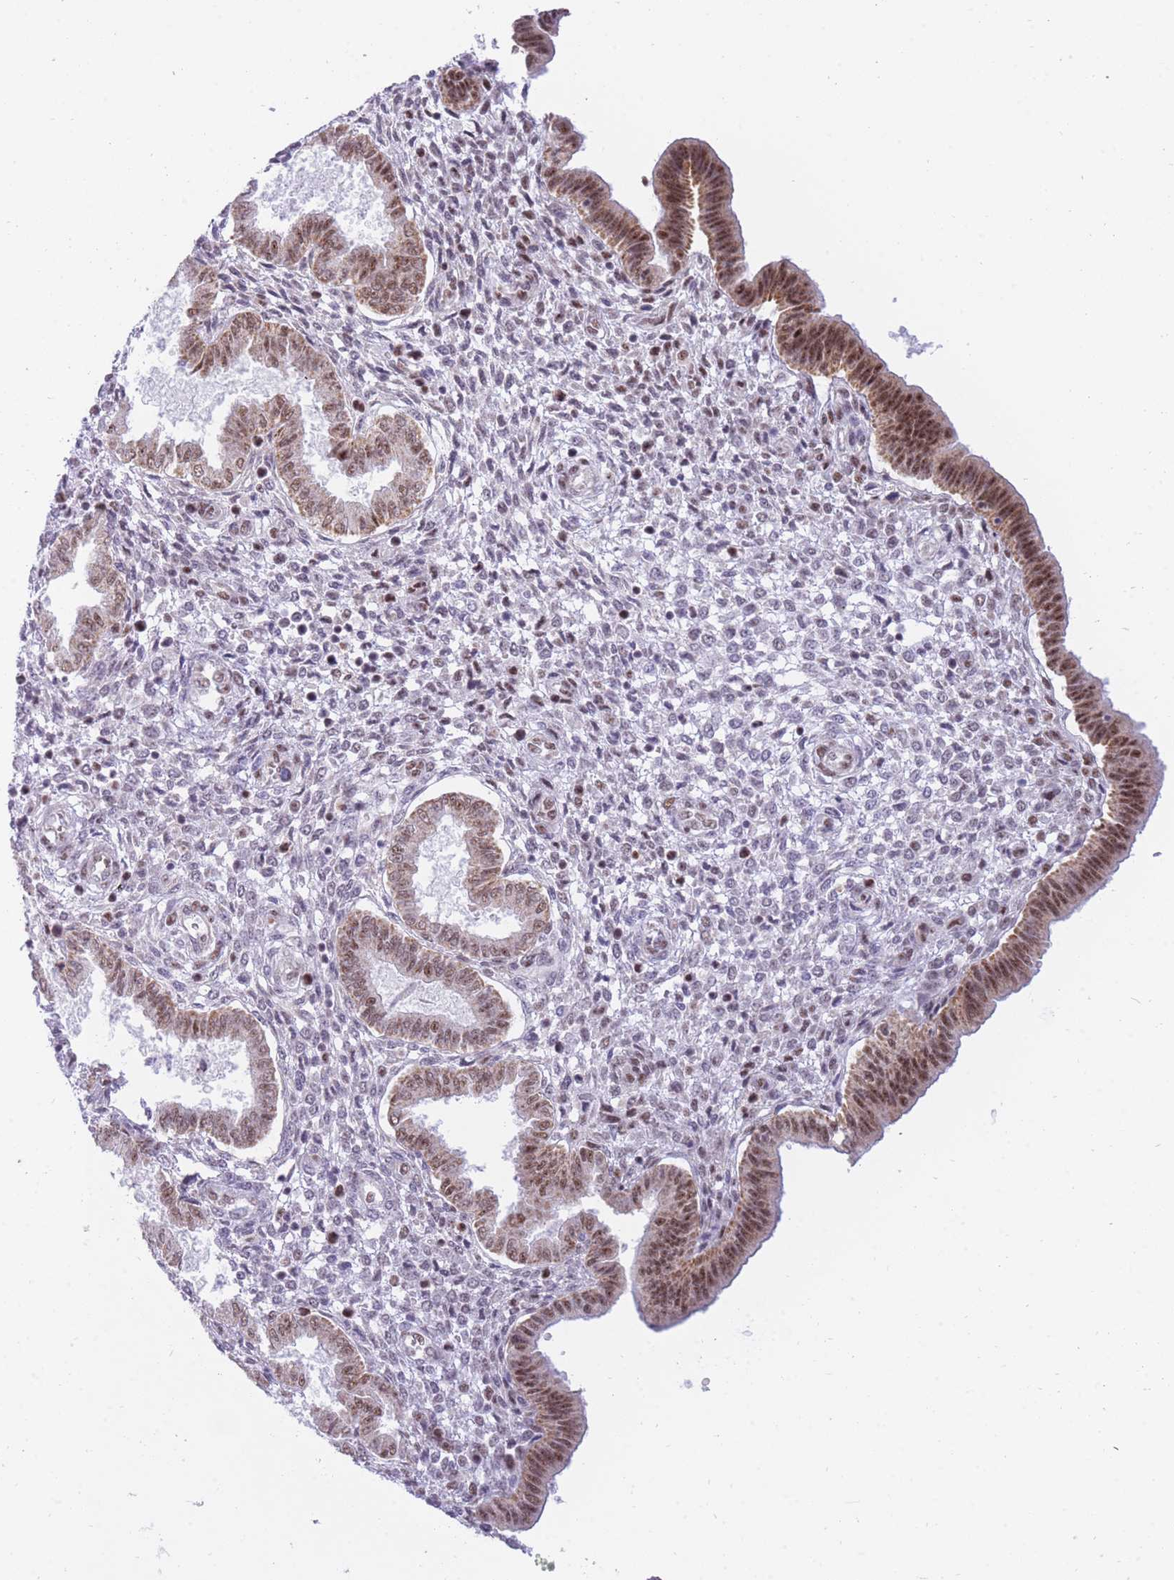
{"staining": {"intensity": "negative", "quantity": "none", "location": "none"}, "tissue": "endometrium", "cell_type": "Cells in endometrial stroma", "image_type": "normal", "snomed": [{"axis": "morphology", "description": "Normal tissue, NOS"}, {"axis": "topography", "description": "Endometrium"}], "caption": "There is no significant positivity in cells in endometrial stroma of endometrium. (Brightfield microscopy of DAB immunohistochemistry at high magnification).", "gene": "CYP2B6", "patient": {"sex": "female", "age": 24}}